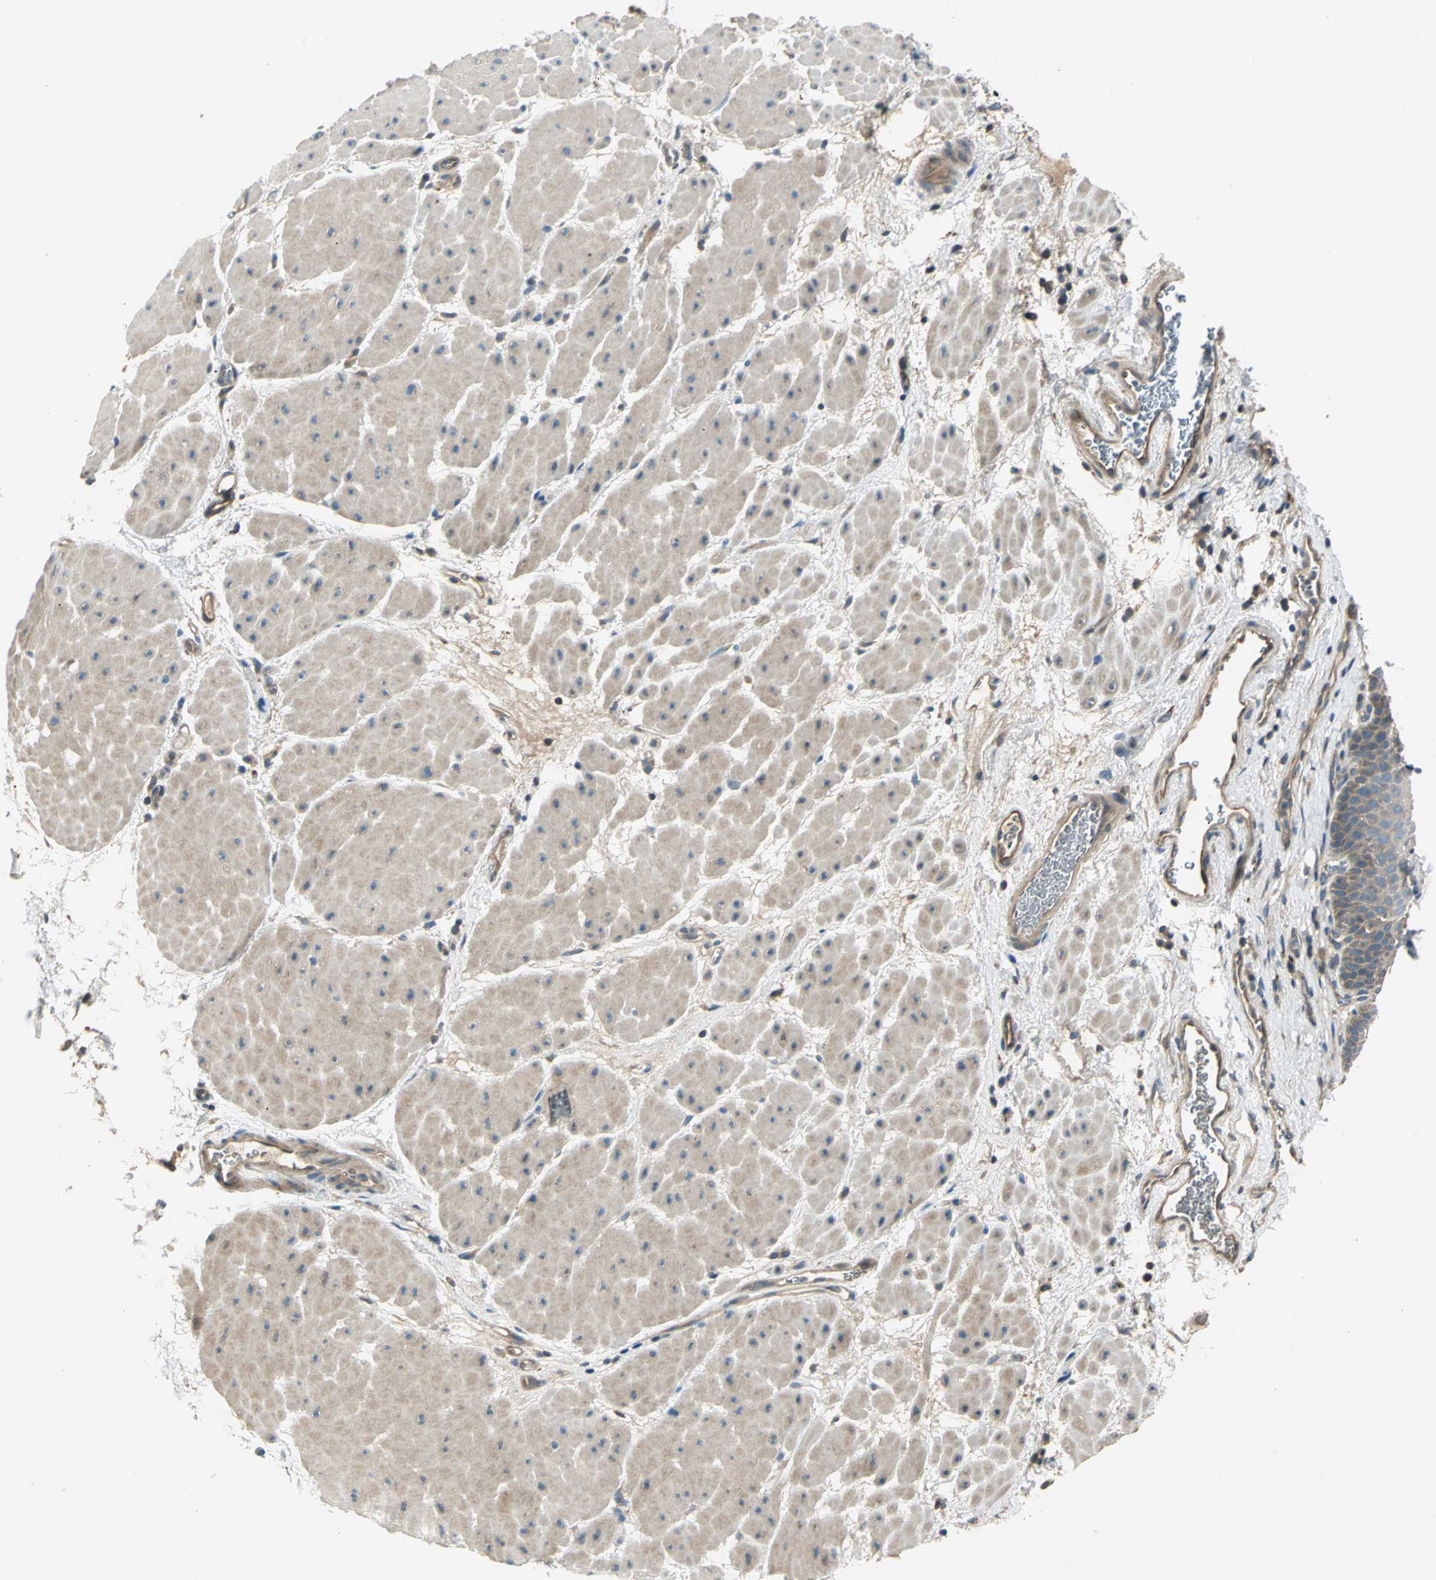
{"staining": {"intensity": "moderate", "quantity": "<25%", "location": "cytoplasmic/membranous"}, "tissue": "esophagus", "cell_type": "Squamous epithelial cells", "image_type": "normal", "snomed": [{"axis": "morphology", "description": "Normal tissue, NOS"}, {"axis": "topography", "description": "Esophagus"}], "caption": "Immunohistochemistry (IHC) image of unremarkable esophagus stained for a protein (brown), which shows low levels of moderate cytoplasmic/membranous expression in about <25% of squamous epithelial cells.", "gene": "PRKAA1", "patient": {"sex": "male", "age": 48}}